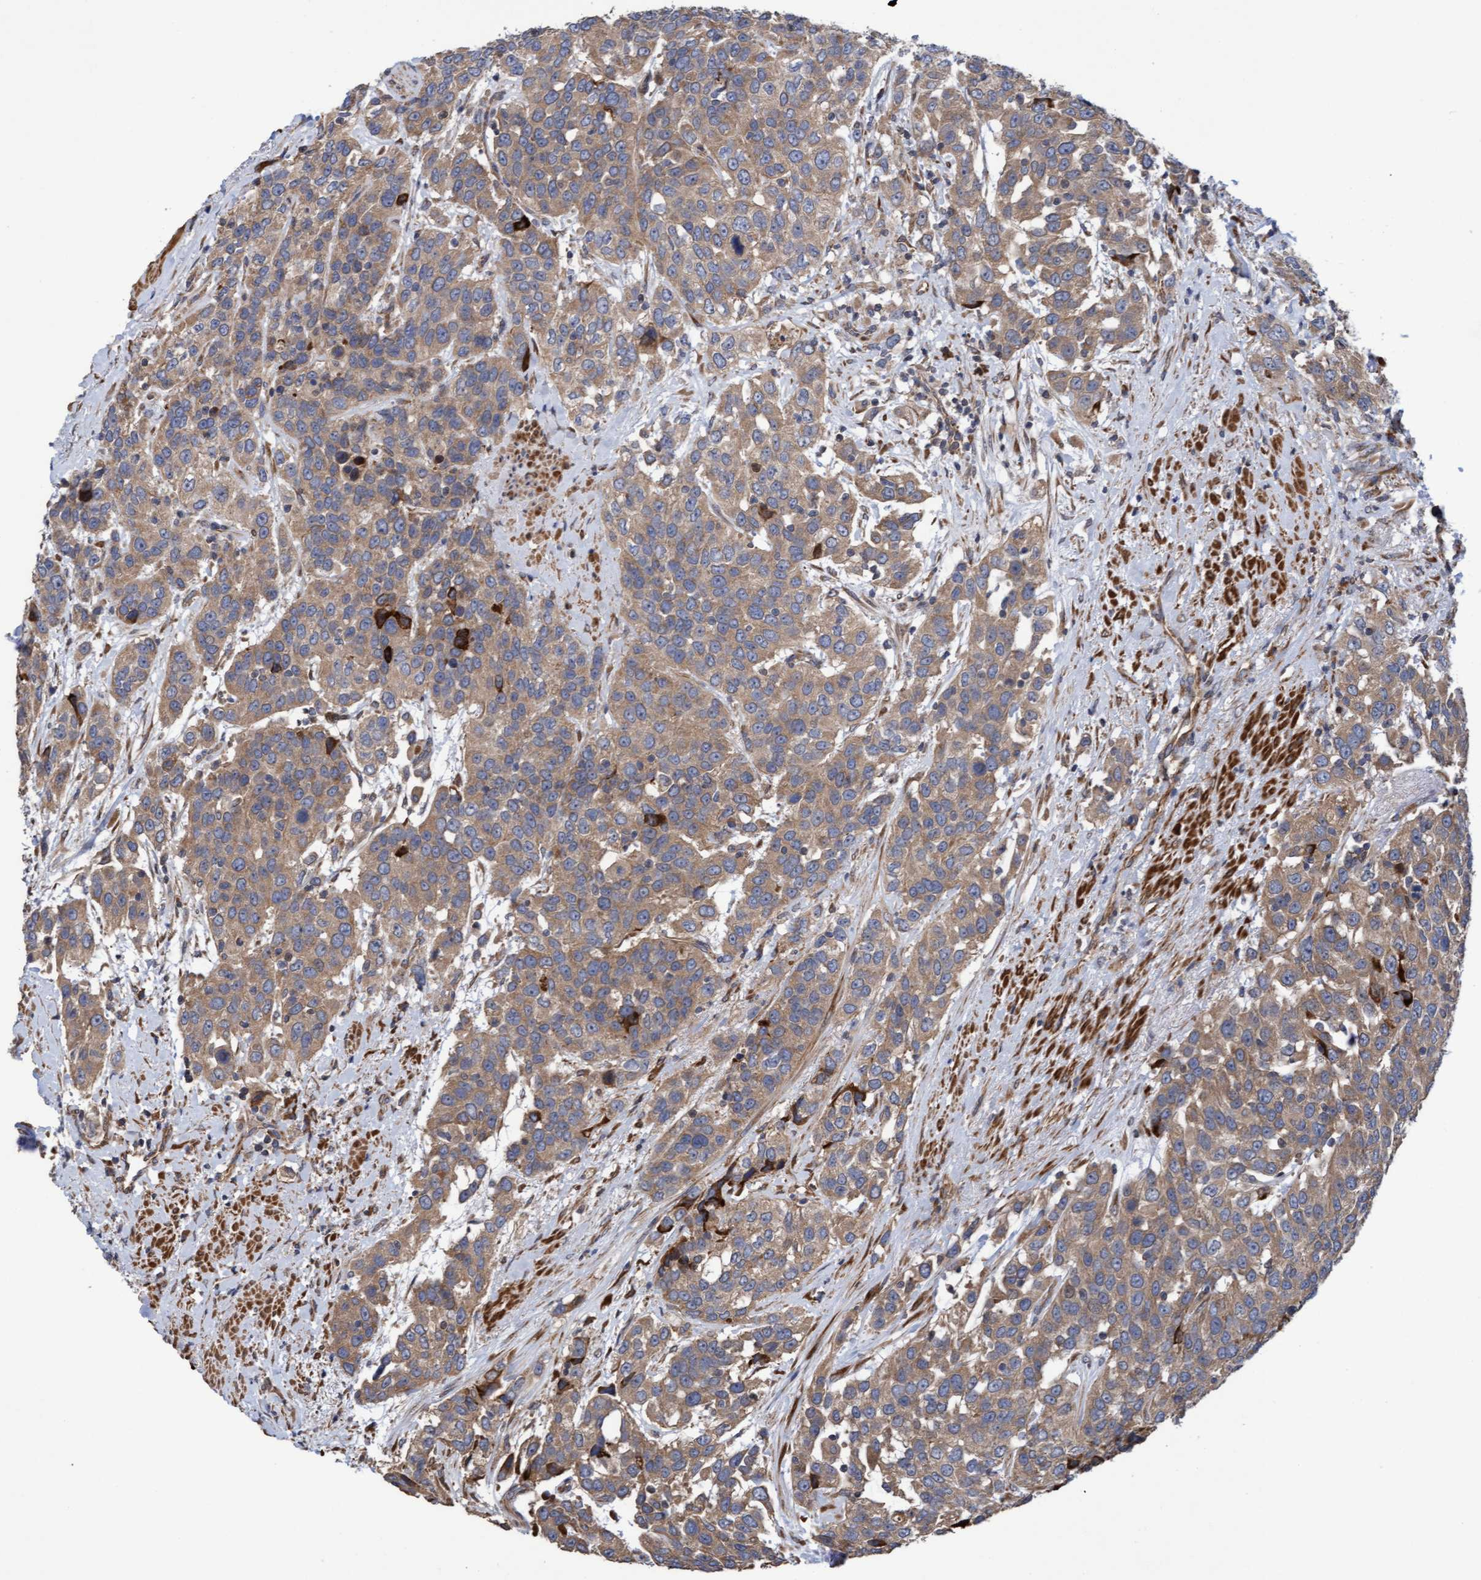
{"staining": {"intensity": "moderate", "quantity": ">75%", "location": "cytoplasmic/membranous"}, "tissue": "urothelial cancer", "cell_type": "Tumor cells", "image_type": "cancer", "snomed": [{"axis": "morphology", "description": "Urothelial carcinoma, High grade"}, {"axis": "topography", "description": "Urinary bladder"}], "caption": "This photomicrograph displays immunohistochemistry (IHC) staining of human urothelial carcinoma (high-grade), with medium moderate cytoplasmic/membranous expression in approximately >75% of tumor cells.", "gene": "ELP5", "patient": {"sex": "female", "age": 80}}